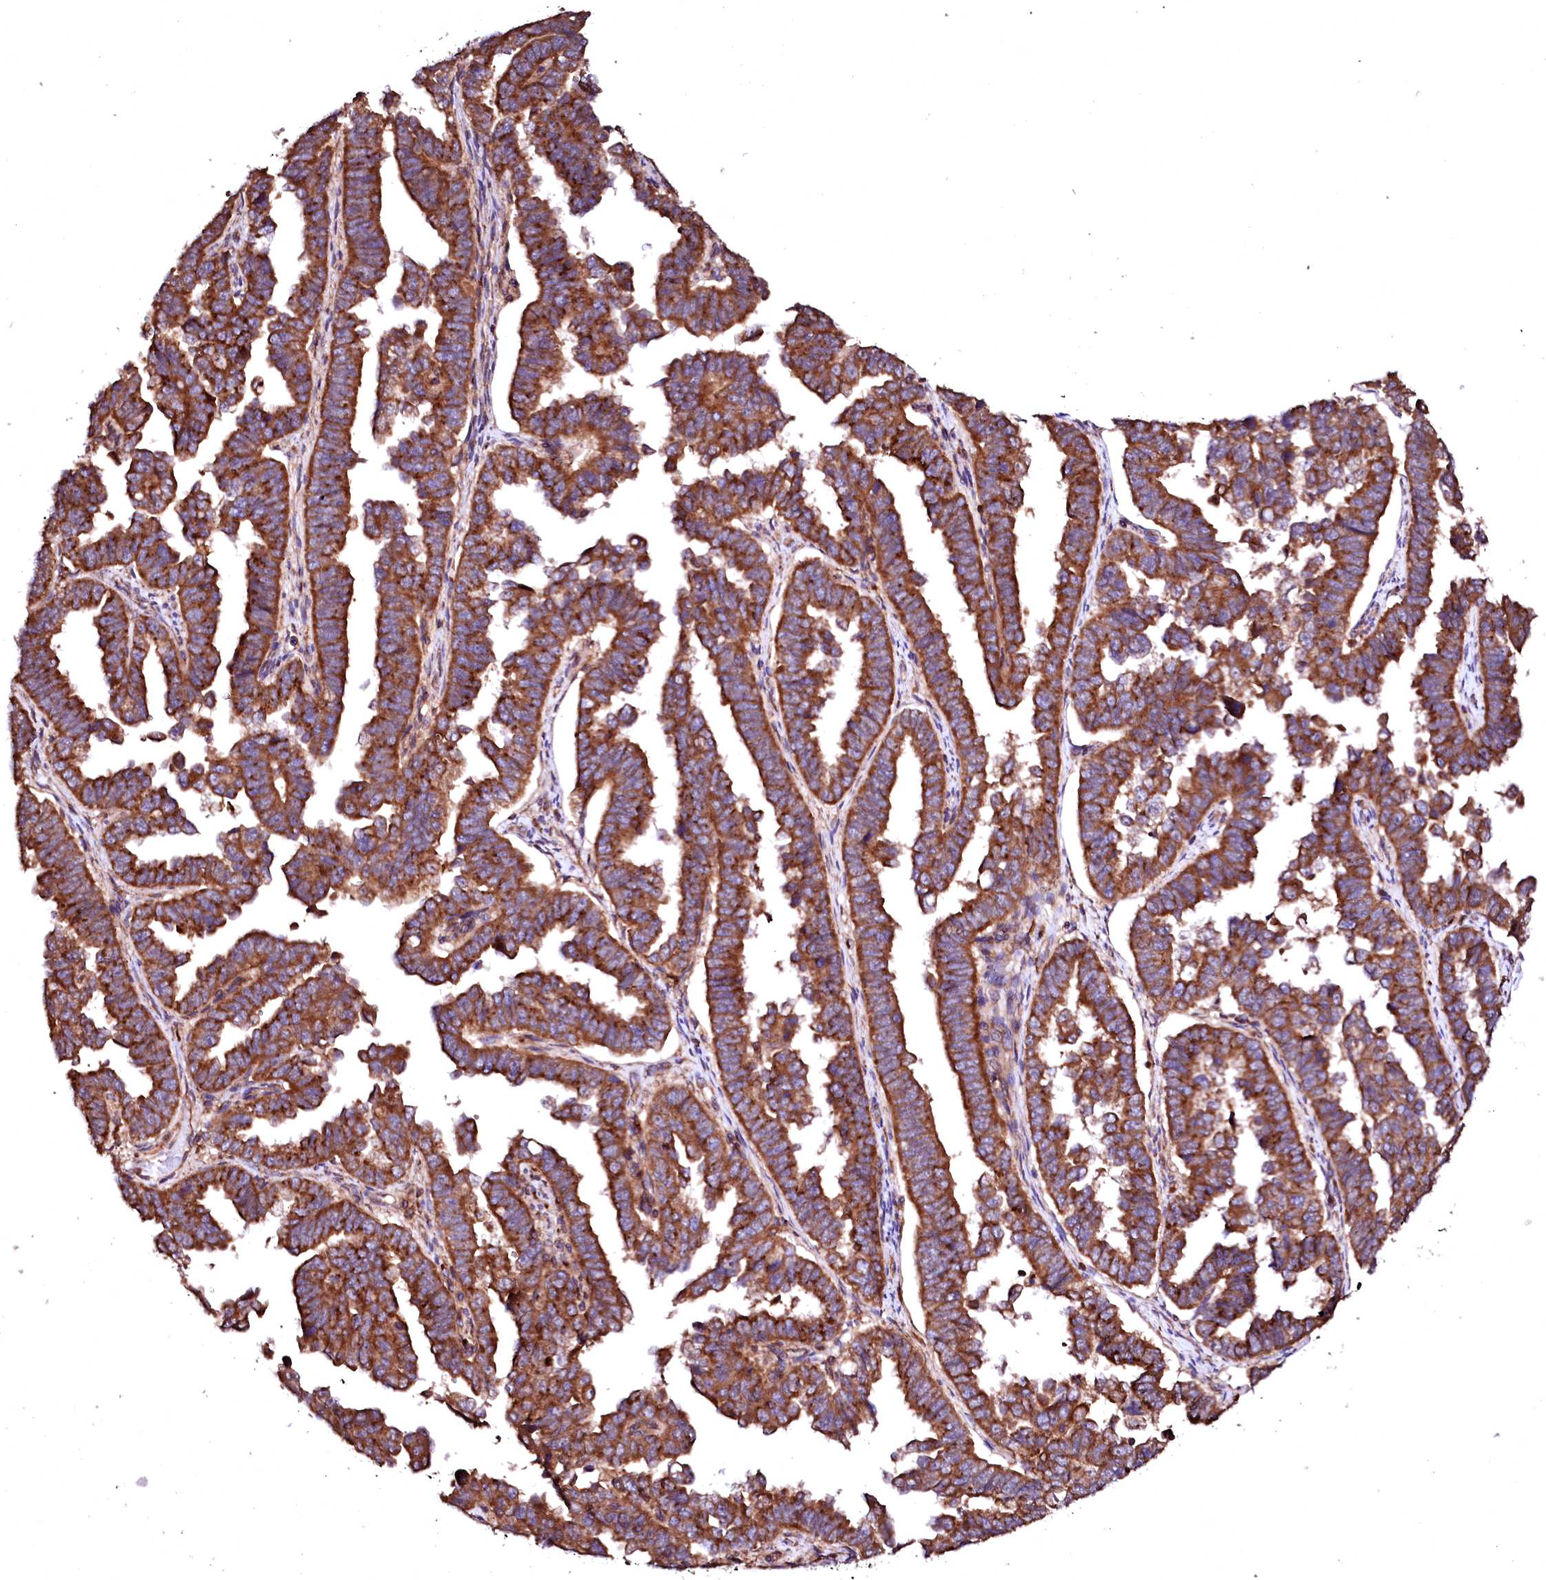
{"staining": {"intensity": "strong", "quantity": ">75%", "location": "cytoplasmic/membranous"}, "tissue": "endometrial cancer", "cell_type": "Tumor cells", "image_type": "cancer", "snomed": [{"axis": "morphology", "description": "Adenocarcinoma, NOS"}, {"axis": "topography", "description": "Endometrium"}], "caption": "Endometrial adenocarcinoma stained with a brown dye displays strong cytoplasmic/membranous positive staining in about >75% of tumor cells.", "gene": "ST3GAL1", "patient": {"sex": "female", "age": 75}}